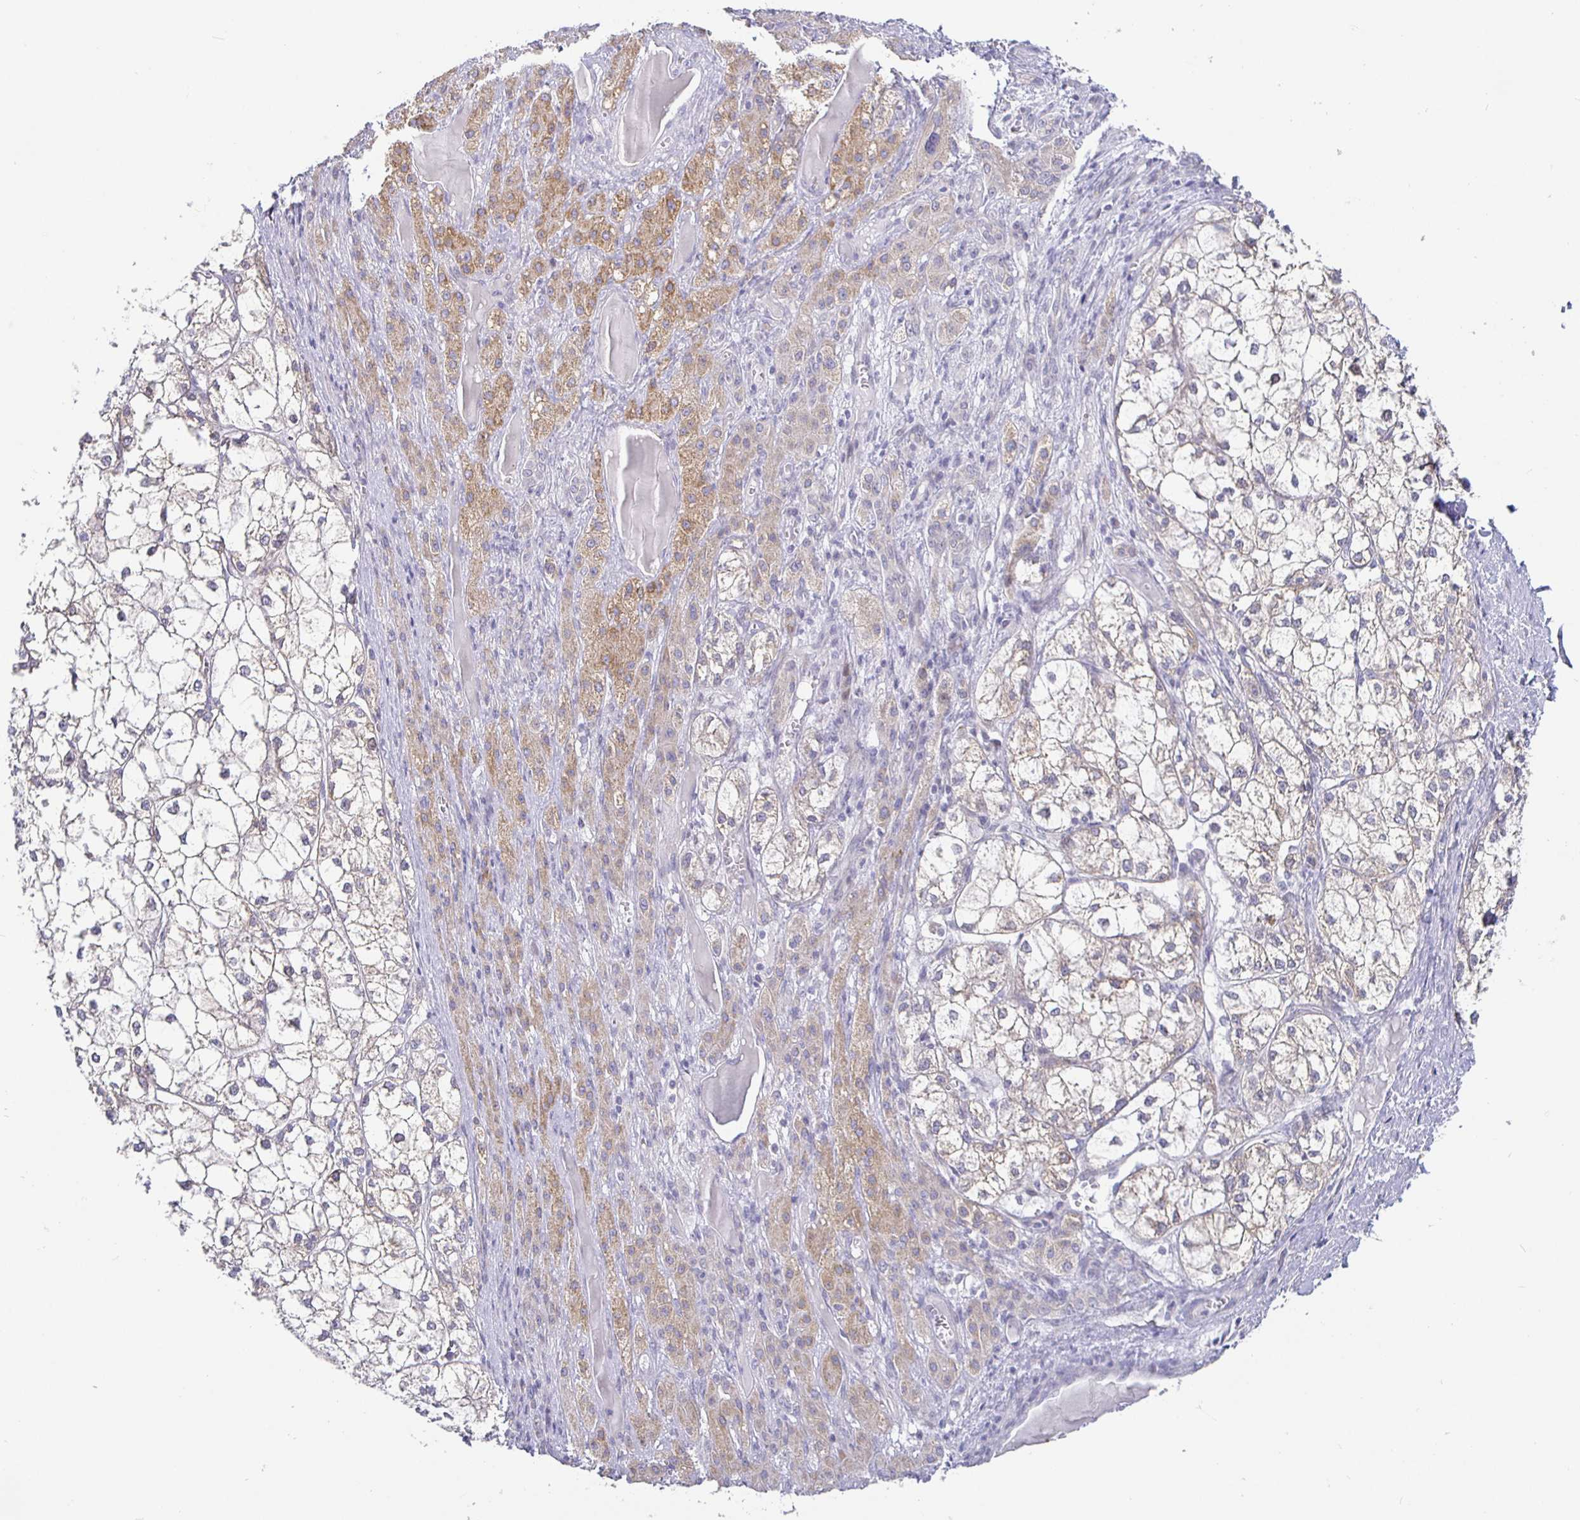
{"staining": {"intensity": "negative", "quantity": "none", "location": "none"}, "tissue": "liver cancer", "cell_type": "Tumor cells", "image_type": "cancer", "snomed": [{"axis": "morphology", "description": "Carcinoma, Hepatocellular, NOS"}, {"axis": "topography", "description": "Liver"}], "caption": "This is a histopathology image of immunohistochemistry (IHC) staining of liver hepatocellular carcinoma, which shows no positivity in tumor cells.", "gene": "CIT", "patient": {"sex": "female", "age": 43}}